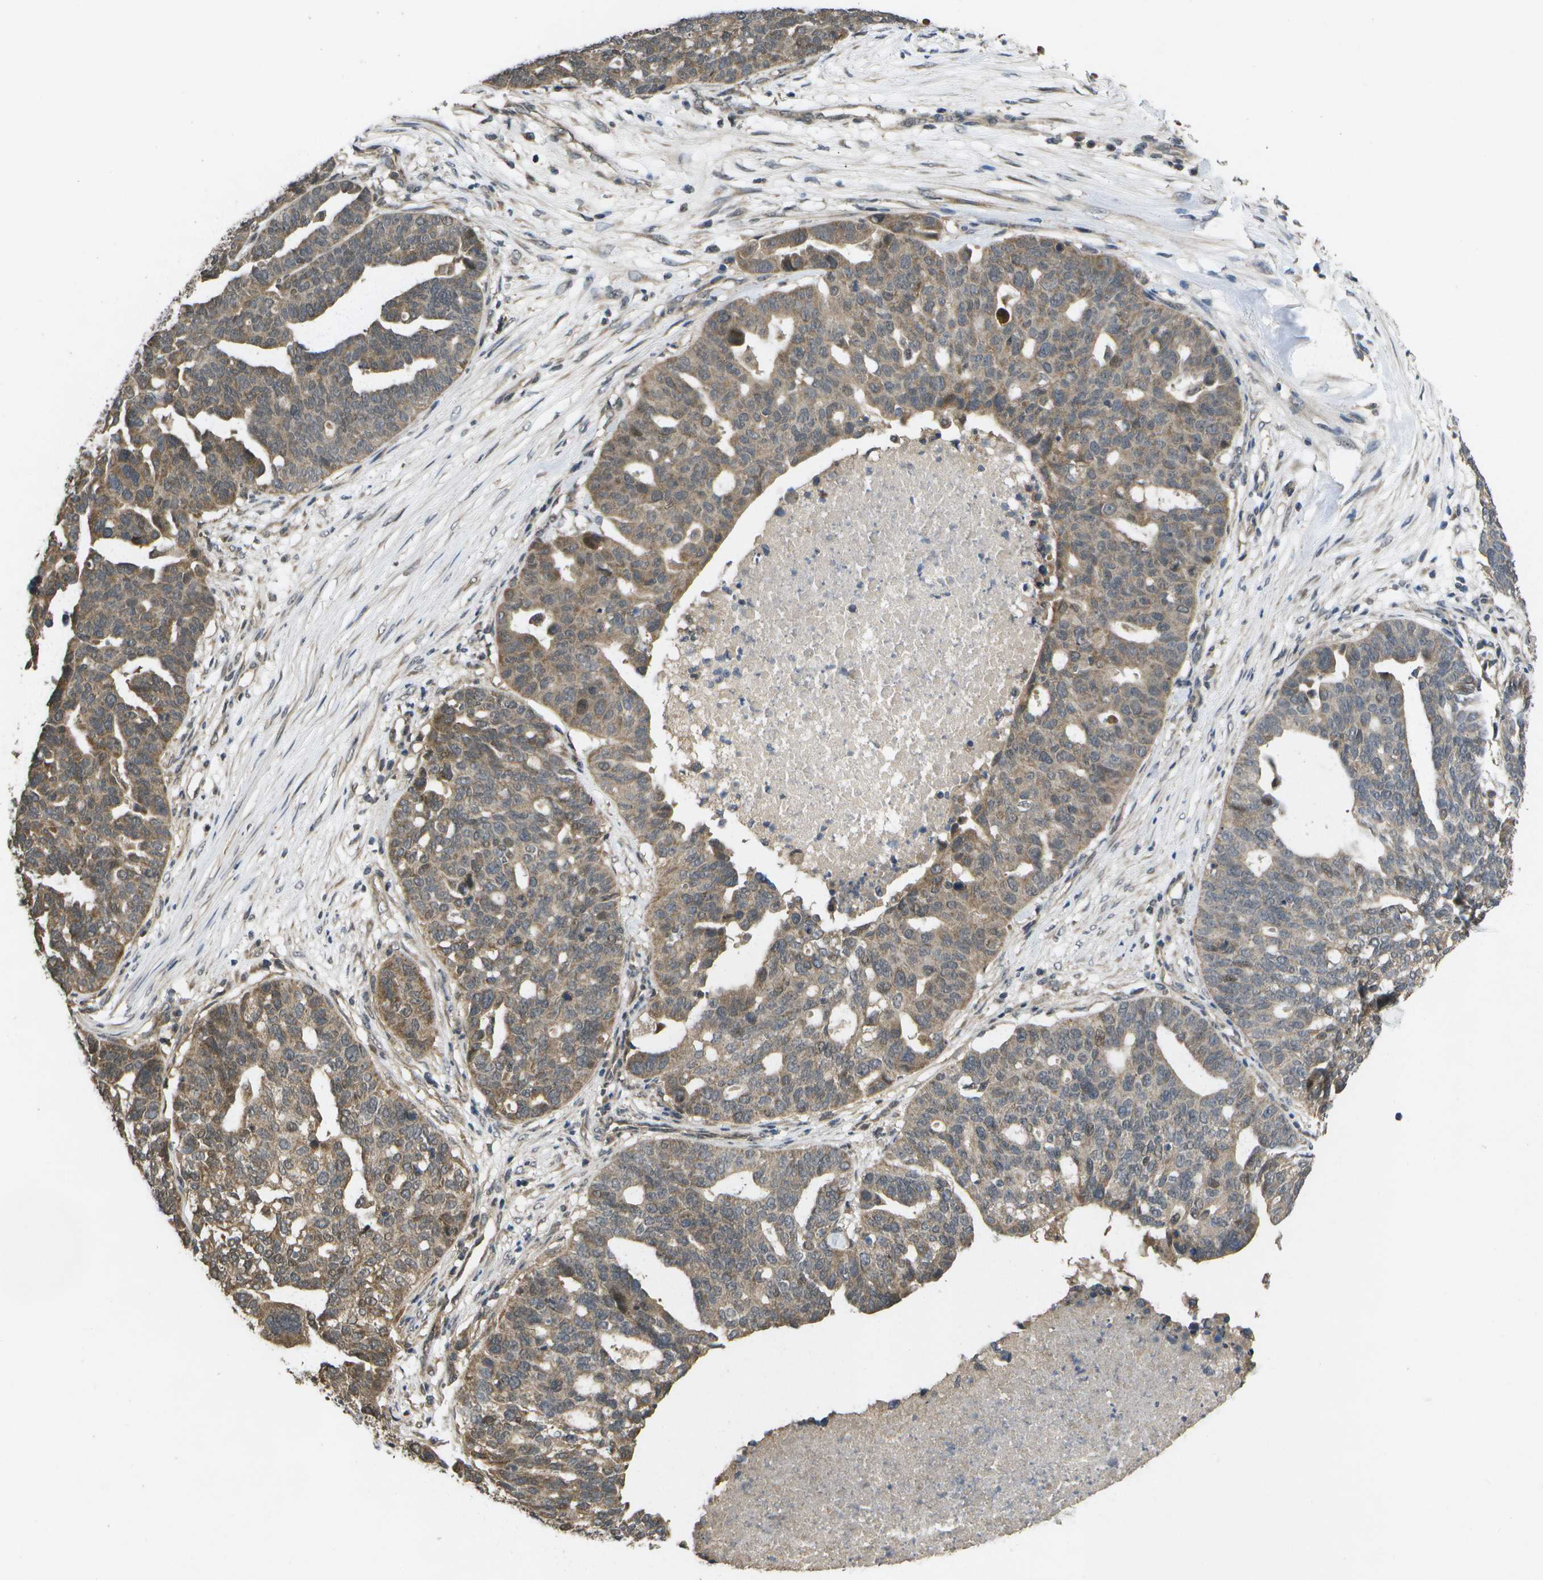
{"staining": {"intensity": "moderate", "quantity": ">75%", "location": "cytoplasmic/membranous"}, "tissue": "ovarian cancer", "cell_type": "Tumor cells", "image_type": "cancer", "snomed": [{"axis": "morphology", "description": "Cystadenocarcinoma, serous, NOS"}, {"axis": "topography", "description": "Ovary"}], "caption": "Human ovarian serous cystadenocarcinoma stained with a protein marker displays moderate staining in tumor cells.", "gene": "ALAS1", "patient": {"sex": "female", "age": 59}}